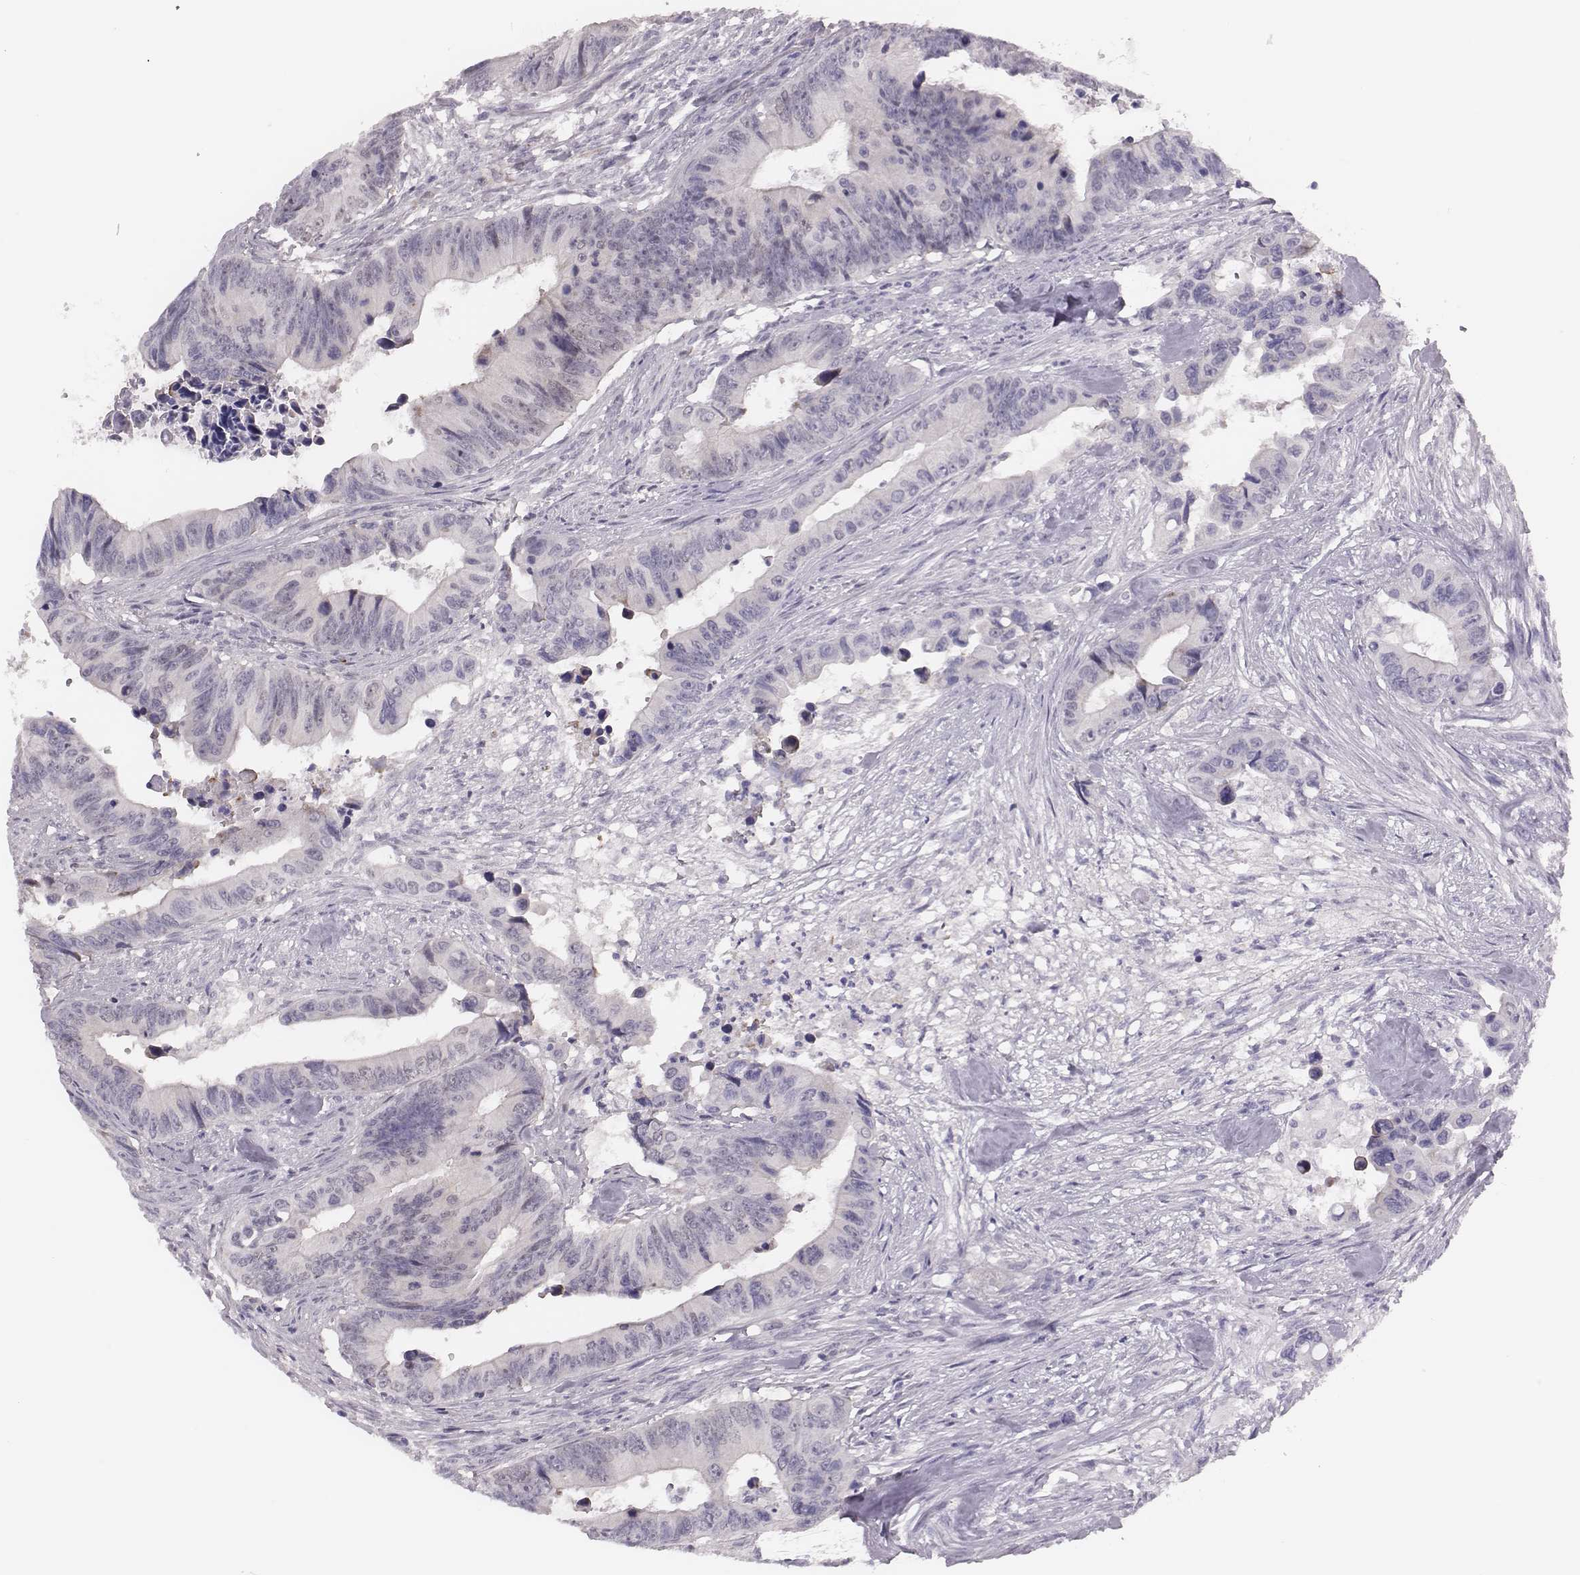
{"staining": {"intensity": "negative", "quantity": "none", "location": "none"}, "tissue": "colorectal cancer", "cell_type": "Tumor cells", "image_type": "cancer", "snomed": [{"axis": "morphology", "description": "Adenocarcinoma, NOS"}, {"axis": "topography", "description": "Colon"}], "caption": "Colorectal cancer stained for a protein using IHC shows no positivity tumor cells.", "gene": "PBK", "patient": {"sex": "female", "age": 87}}